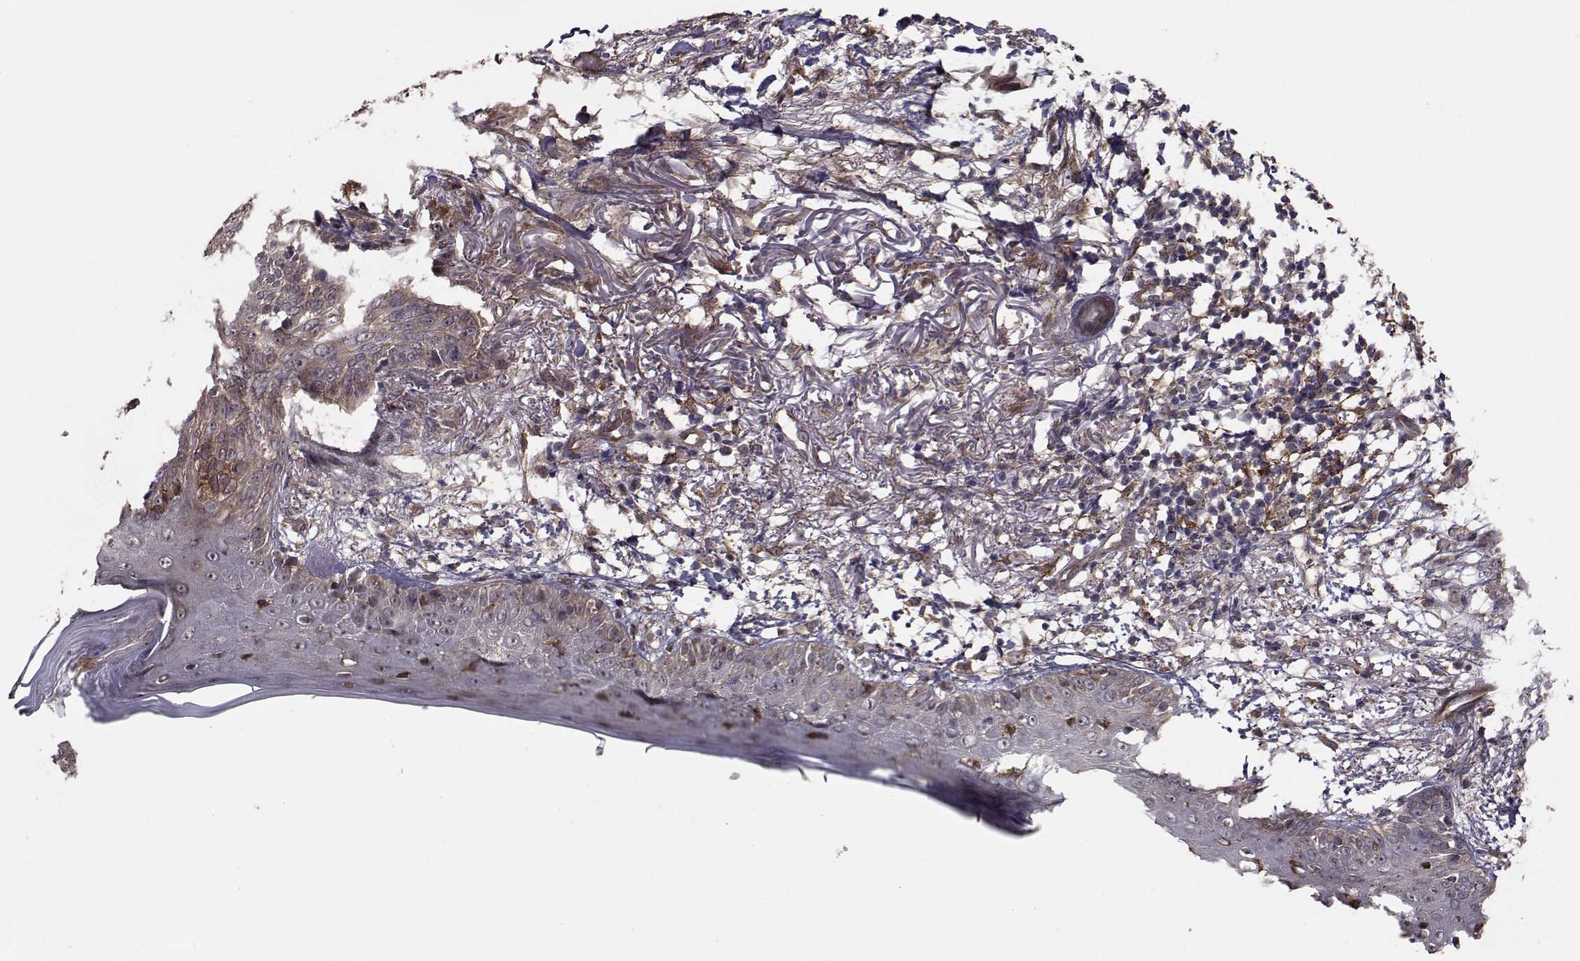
{"staining": {"intensity": "weak", "quantity": ">75%", "location": "cytoplasmic/membranous"}, "tissue": "skin cancer", "cell_type": "Tumor cells", "image_type": "cancer", "snomed": [{"axis": "morphology", "description": "Normal tissue, NOS"}, {"axis": "morphology", "description": "Basal cell carcinoma"}, {"axis": "topography", "description": "Skin"}], "caption": "Immunohistochemical staining of skin cancer reveals low levels of weak cytoplasmic/membranous positivity in about >75% of tumor cells.", "gene": "TRIP10", "patient": {"sex": "male", "age": 84}}